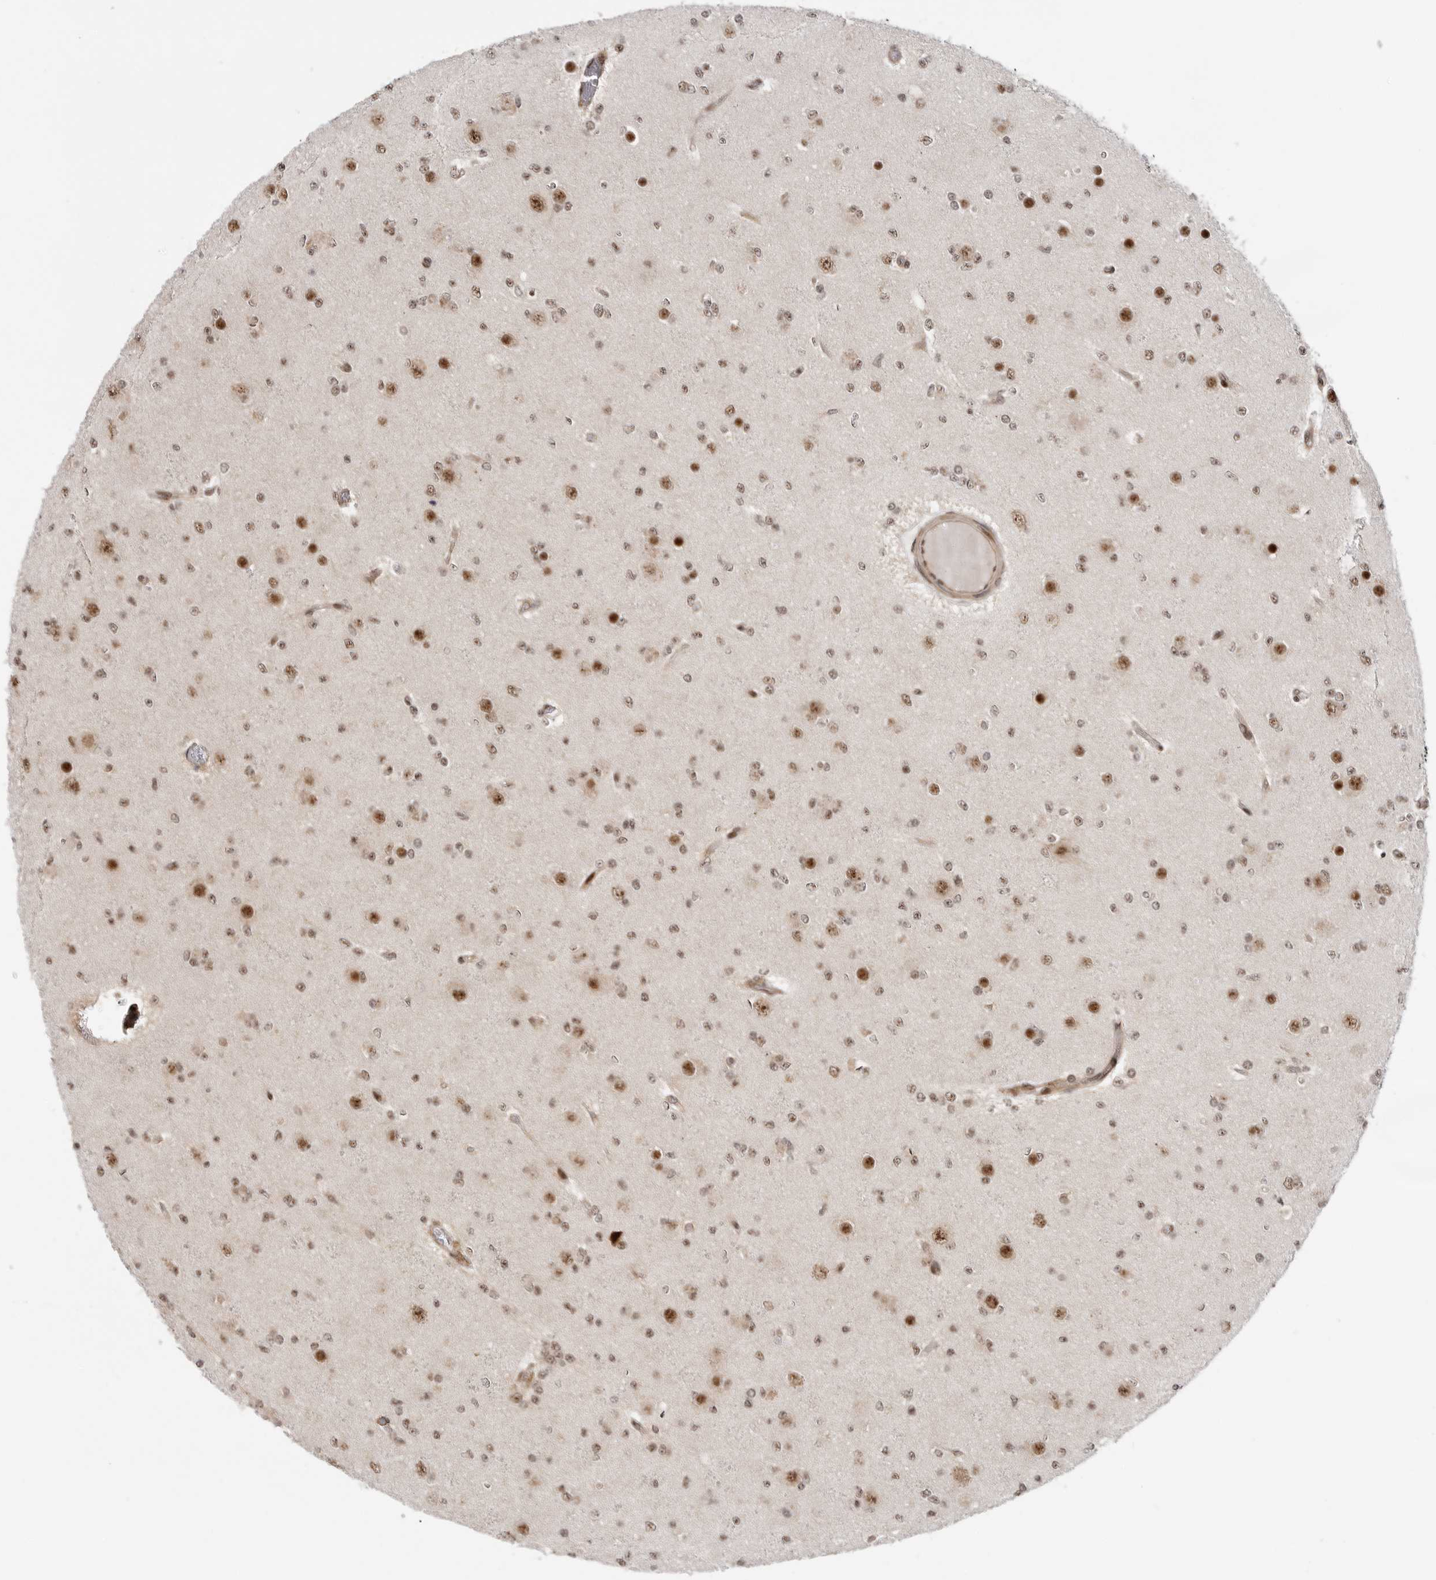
{"staining": {"intensity": "moderate", "quantity": ">75%", "location": "nuclear"}, "tissue": "glioma", "cell_type": "Tumor cells", "image_type": "cancer", "snomed": [{"axis": "morphology", "description": "Glioma, malignant, Low grade"}, {"axis": "topography", "description": "Brain"}], "caption": "Protein expression analysis of human glioma reveals moderate nuclear expression in about >75% of tumor cells. Nuclei are stained in blue.", "gene": "GPATCH2", "patient": {"sex": "female", "age": 22}}